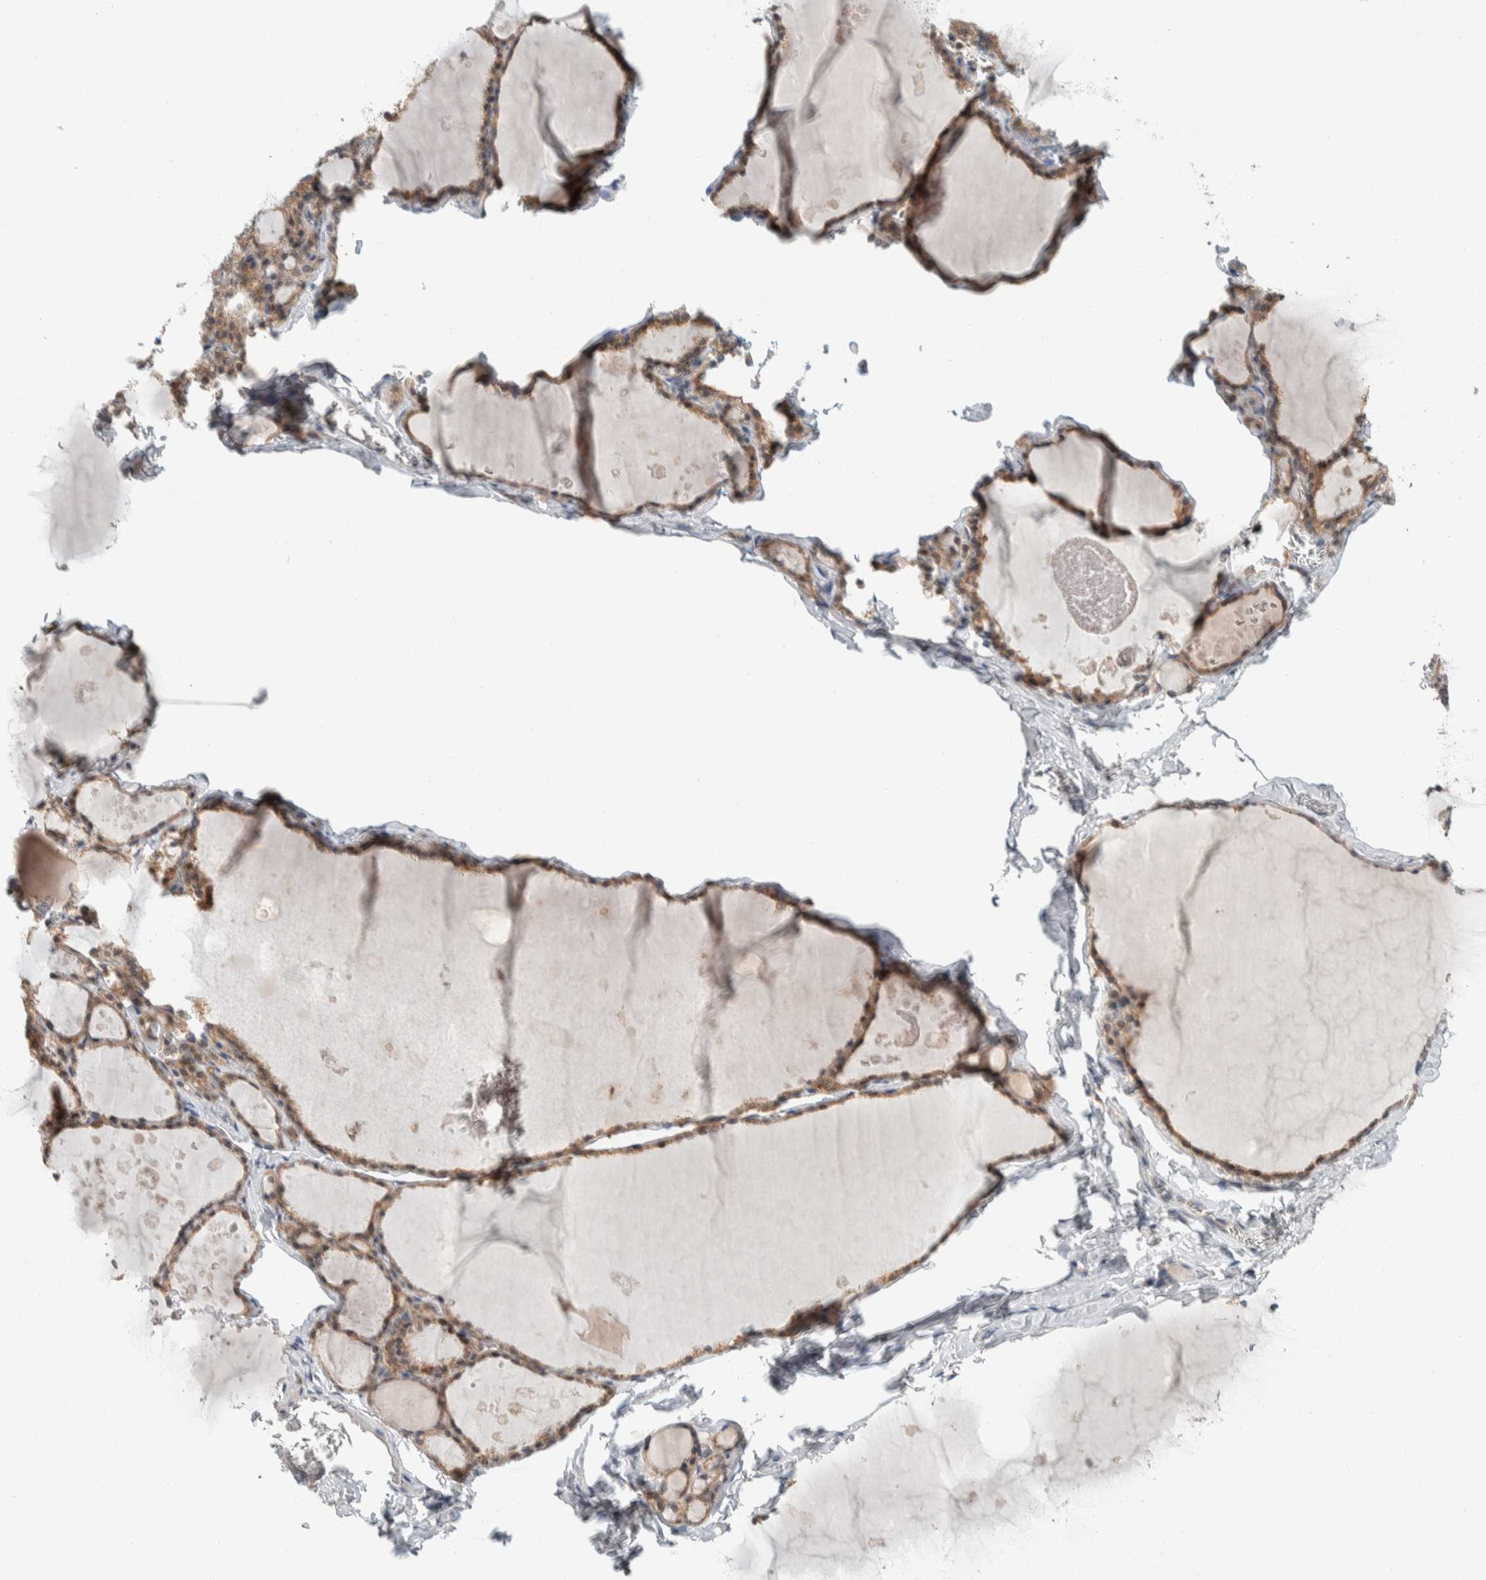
{"staining": {"intensity": "moderate", "quantity": ">75%", "location": "cytoplasmic/membranous"}, "tissue": "thyroid gland", "cell_type": "Glandular cells", "image_type": "normal", "snomed": [{"axis": "morphology", "description": "Normal tissue, NOS"}, {"axis": "topography", "description": "Thyroid gland"}], "caption": "Immunohistochemistry (IHC) of normal thyroid gland displays medium levels of moderate cytoplasmic/membranous expression in approximately >75% of glandular cells.", "gene": "SHPK", "patient": {"sex": "male", "age": 56}}